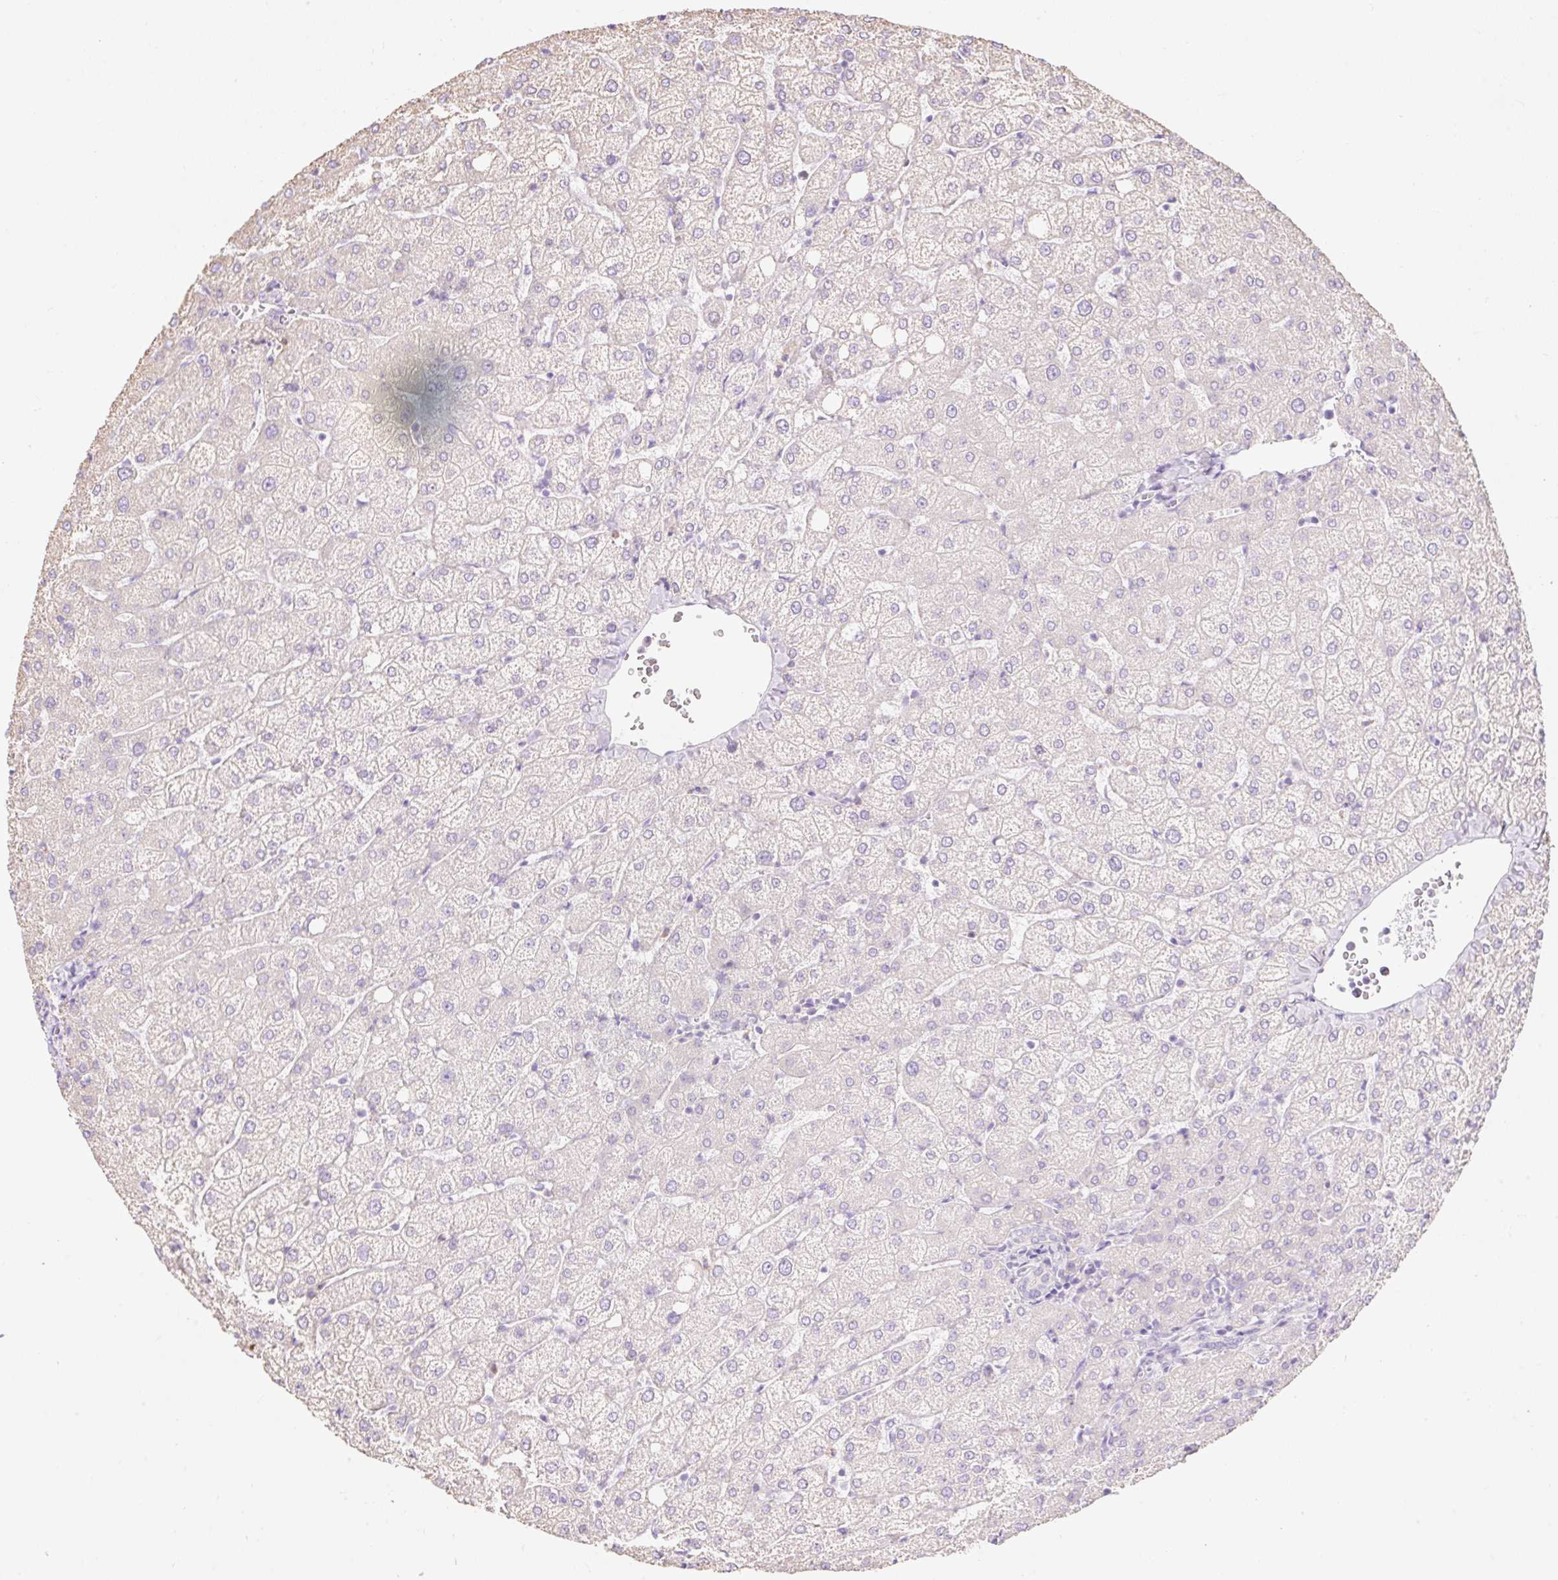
{"staining": {"intensity": "negative", "quantity": "none", "location": "none"}, "tissue": "liver", "cell_type": "Cholangiocytes", "image_type": "normal", "snomed": [{"axis": "morphology", "description": "Normal tissue, NOS"}, {"axis": "topography", "description": "Liver"}], "caption": "Cholangiocytes show no significant protein expression in unremarkable liver.", "gene": "DHX35", "patient": {"sex": "female", "age": 54}}